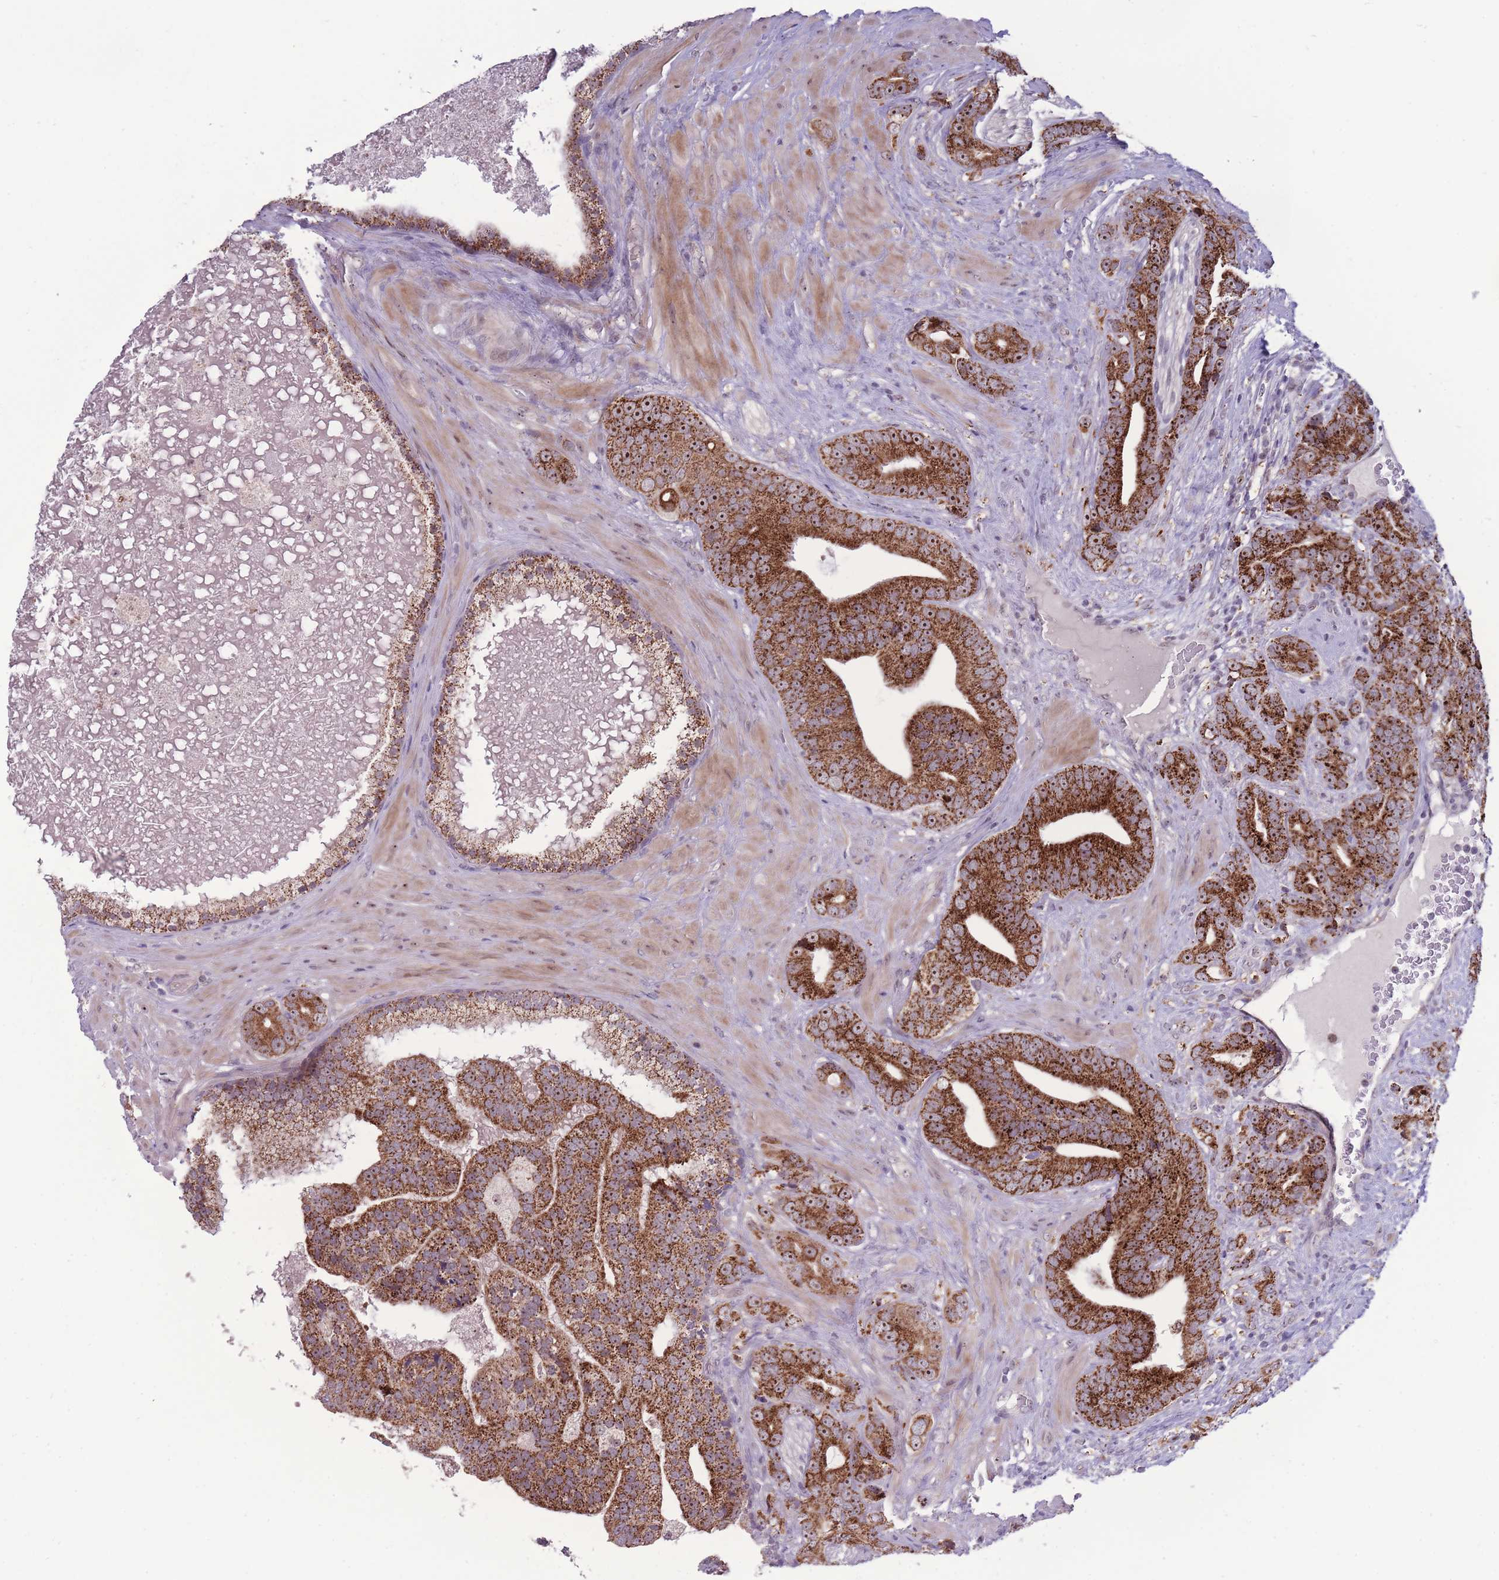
{"staining": {"intensity": "strong", "quantity": ">75%", "location": "cytoplasmic/membranous,nuclear"}, "tissue": "prostate cancer", "cell_type": "Tumor cells", "image_type": "cancer", "snomed": [{"axis": "morphology", "description": "Adenocarcinoma, High grade"}, {"axis": "topography", "description": "Prostate"}], "caption": "High-power microscopy captured an immunohistochemistry photomicrograph of prostate cancer (high-grade adenocarcinoma), revealing strong cytoplasmic/membranous and nuclear staining in about >75% of tumor cells.", "gene": "MCIDAS", "patient": {"sex": "male", "age": 55}}